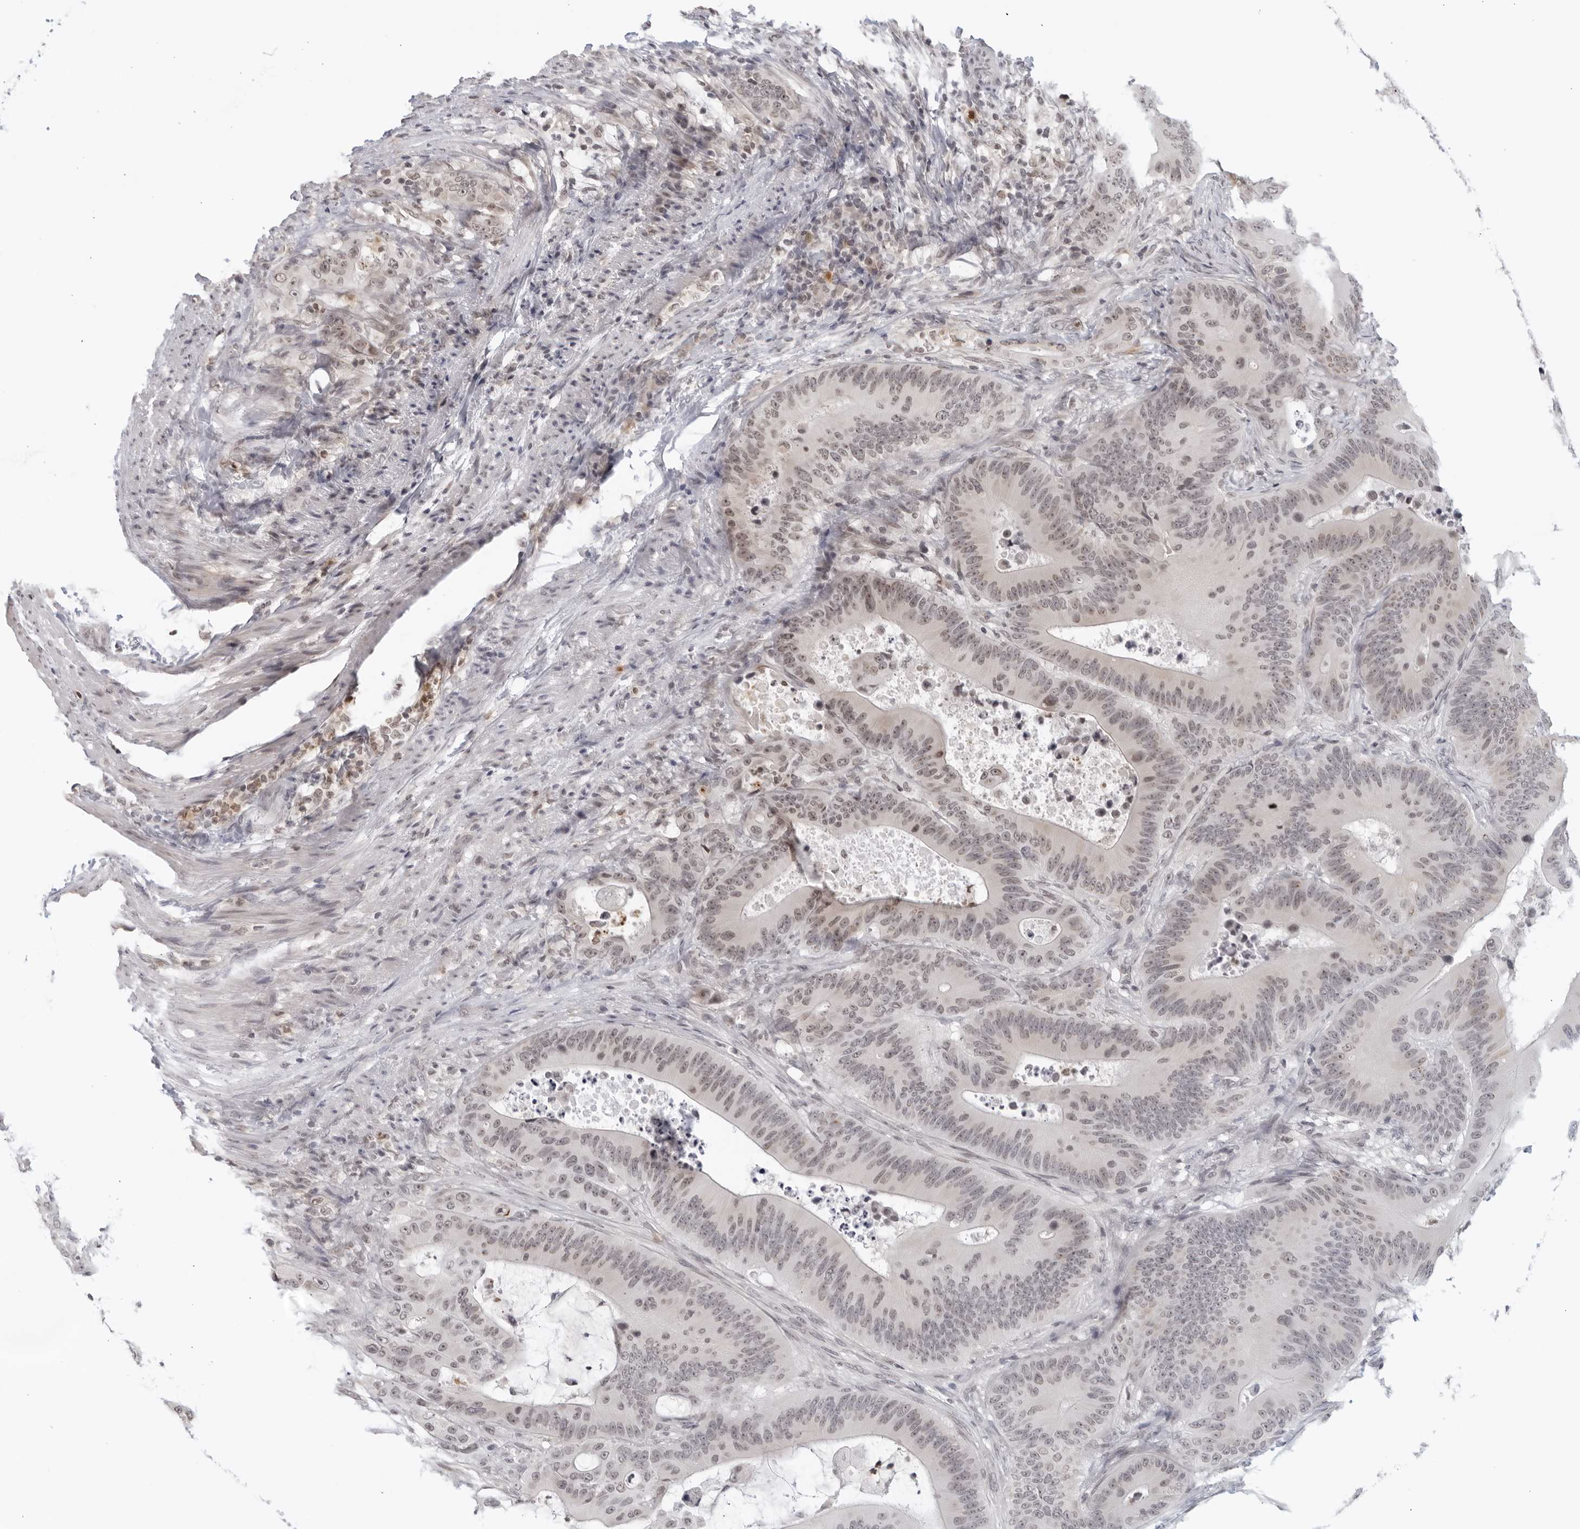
{"staining": {"intensity": "weak", "quantity": "25%-75%", "location": "nuclear"}, "tissue": "colorectal cancer", "cell_type": "Tumor cells", "image_type": "cancer", "snomed": [{"axis": "morphology", "description": "Adenocarcinoma, NOS"}, {"axis": "topography", "description": "Colon"}], "caption": "Immunohistochemical staining of adenocarcinoma (colorectal) exhibits weak nuclear protein staining in approximately 25%-75% of tumor cells. (Stains: DAB (3,3'-diaminobenzidine) in brown, nuclei in blue, Microscopy: brightfield microscopy at high magnification).", "gene": "RAB11FIP3", "patient": {"sex": "male", "age": 83}}